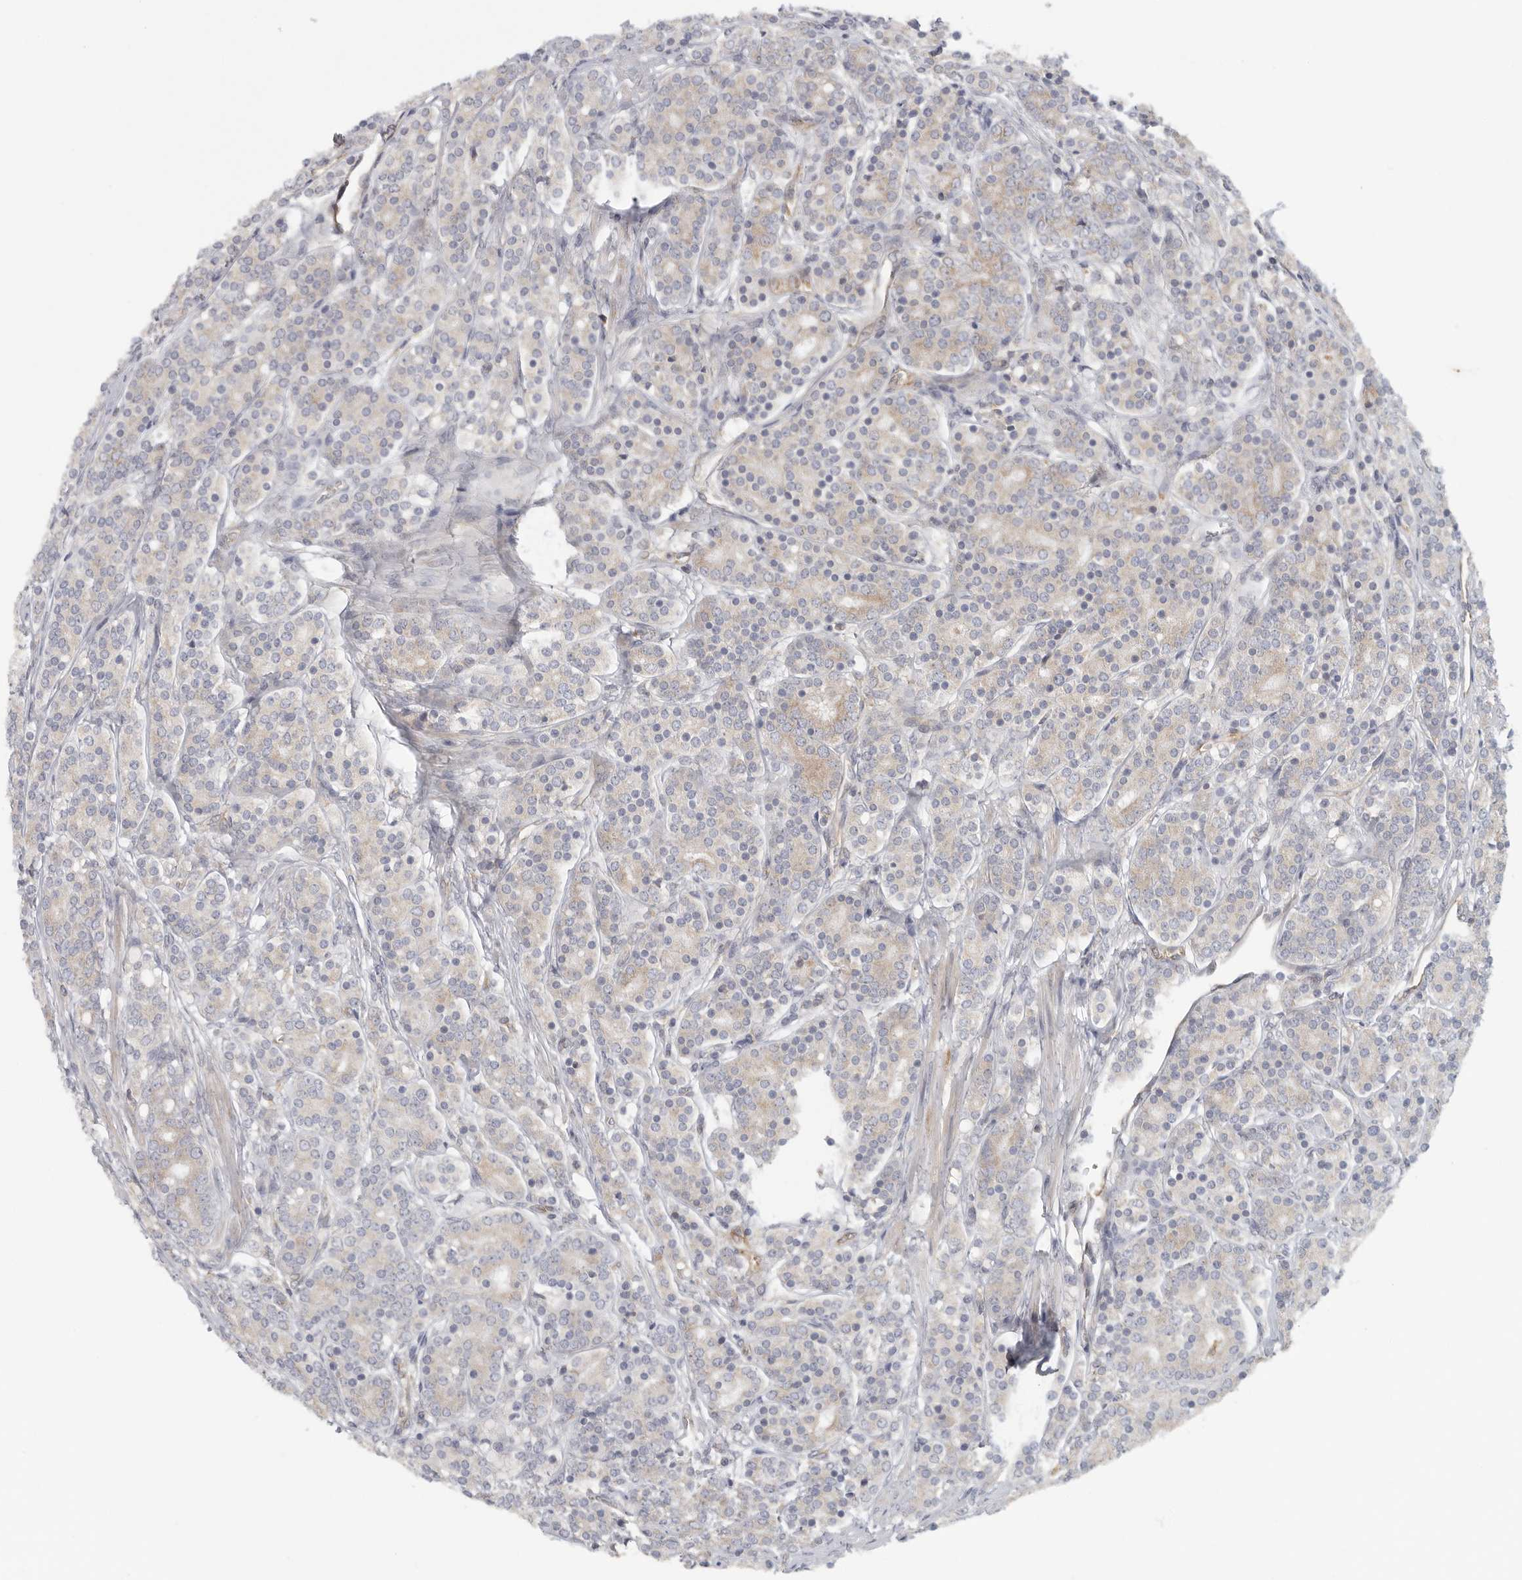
{"staining": {"intensity": "weak", "quantity": "<25%", "location": "cytoplasmic/membranous"}, "tissue": "prostate cancer", "cell_type": "Tumor cells", "image_type": "cancer", "snomed": [{"axis": "morphology", "description": "Adenocarcinoma, High grade"}, {"axis": "topography", "description": "Prostate"}], "caption": "DAB (3,3'-diaminobenzidine) immunohistochemical staining of human prostate cancer displays no significant expression in tumor cells.", "gene": "BCAP29", "patient": {"sex": "male", "age": 62}}